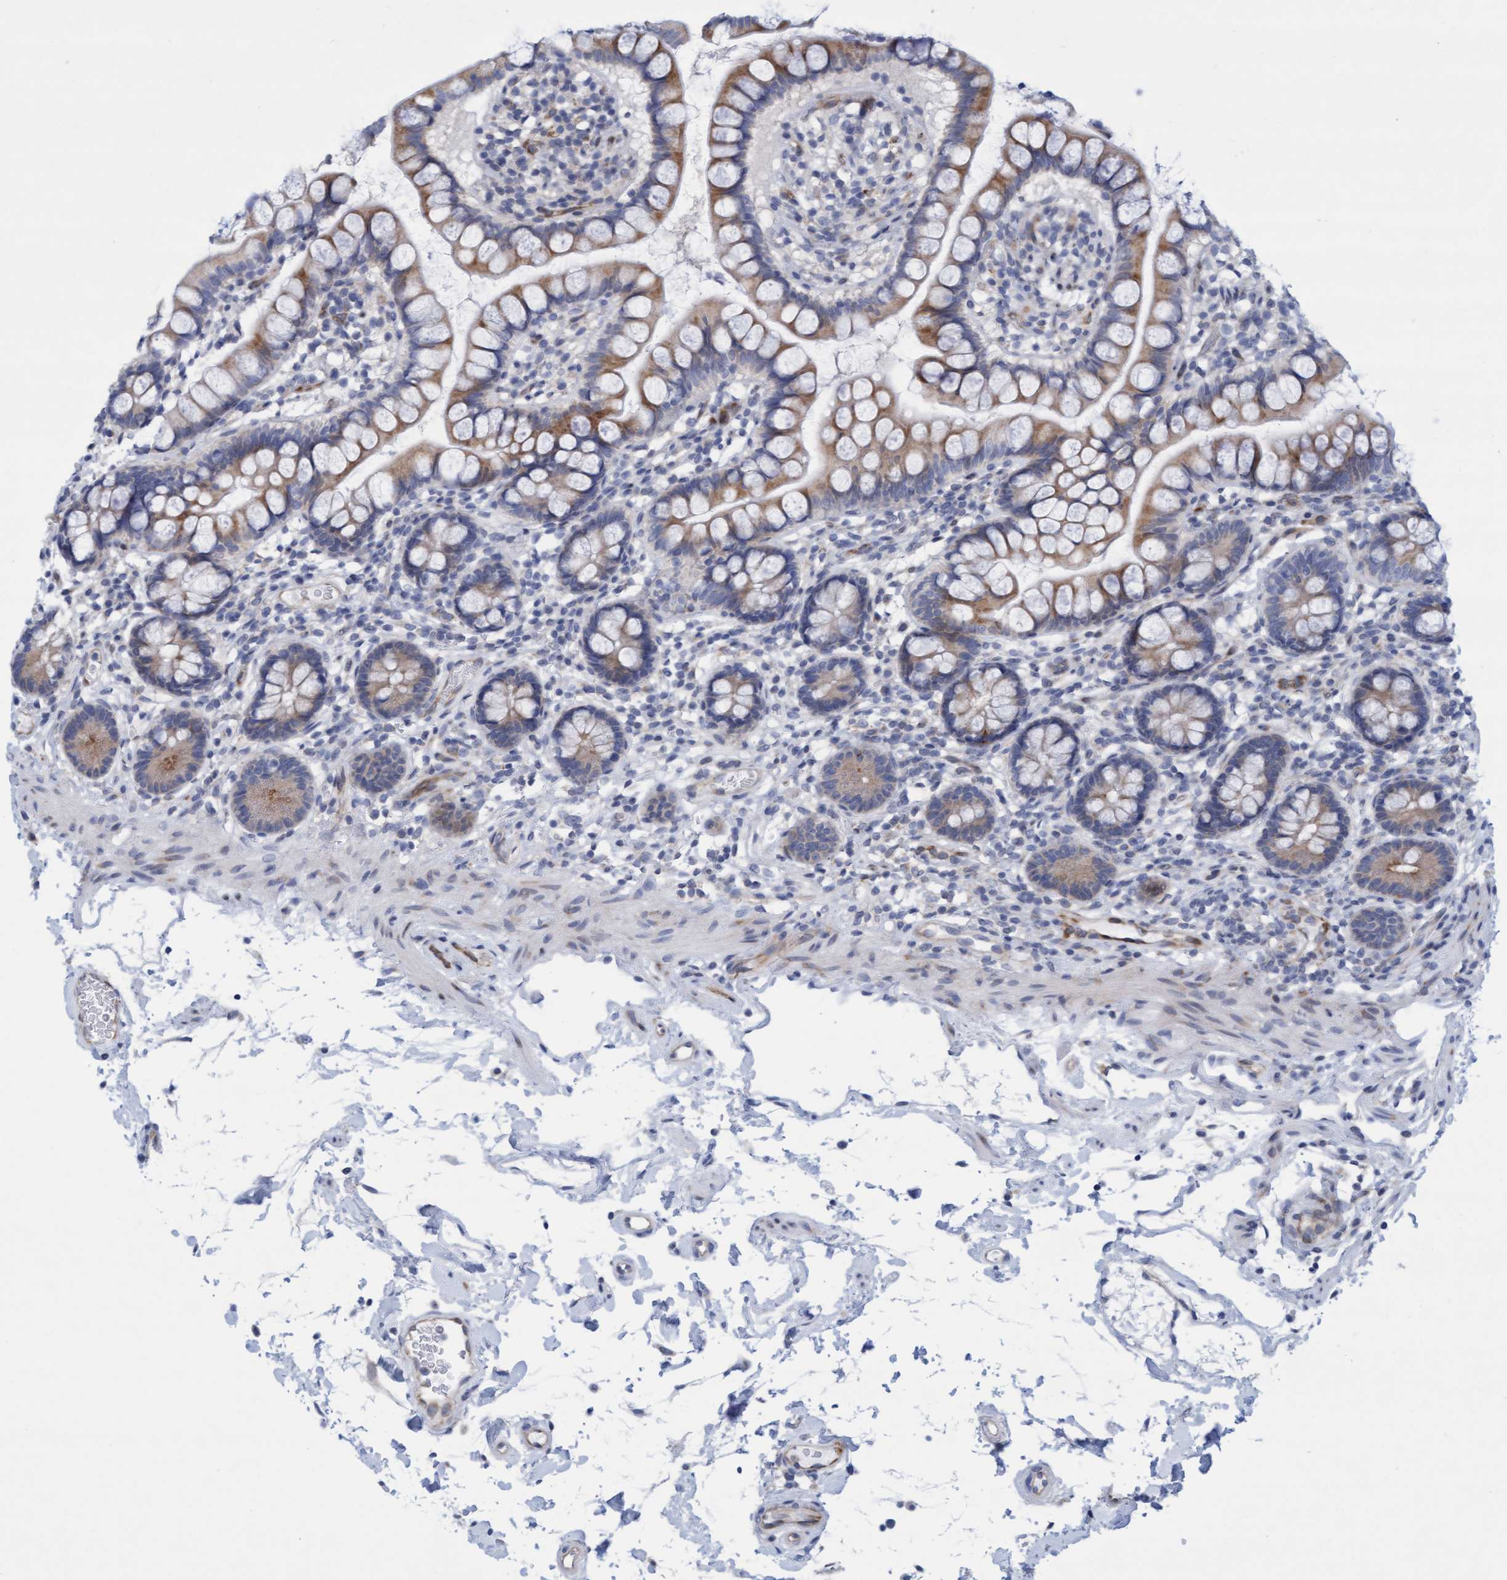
{"staining": {"intensity": "weak", "quantity": "25%-75%", "location": "cytoplasmic/membranous"}, "tissue": "small intestine", "cell_type": "Glandular cells", "image_type": "normal", "snomed": [{"axis": "morphology", "description": "Normal tissue, NOS"}, {"axis": "topography", "description": "Small intestine"}], "caption": "Immunohistochemistry staining of benign small intestine, which demonstrates low levels of weak cytoplasmic/membranous expression in about 25%-75% of glandular cells indicating weak cytoplasmic/membranous protein staining. The staining was performed using DAB (3,3'-diaminobenzidine) (brown) for protein detection and nuclei were counterstained in hematoxylin (blue).", "gene": "SLC28A3", "patient": {"sex": "female", "age": 84}}